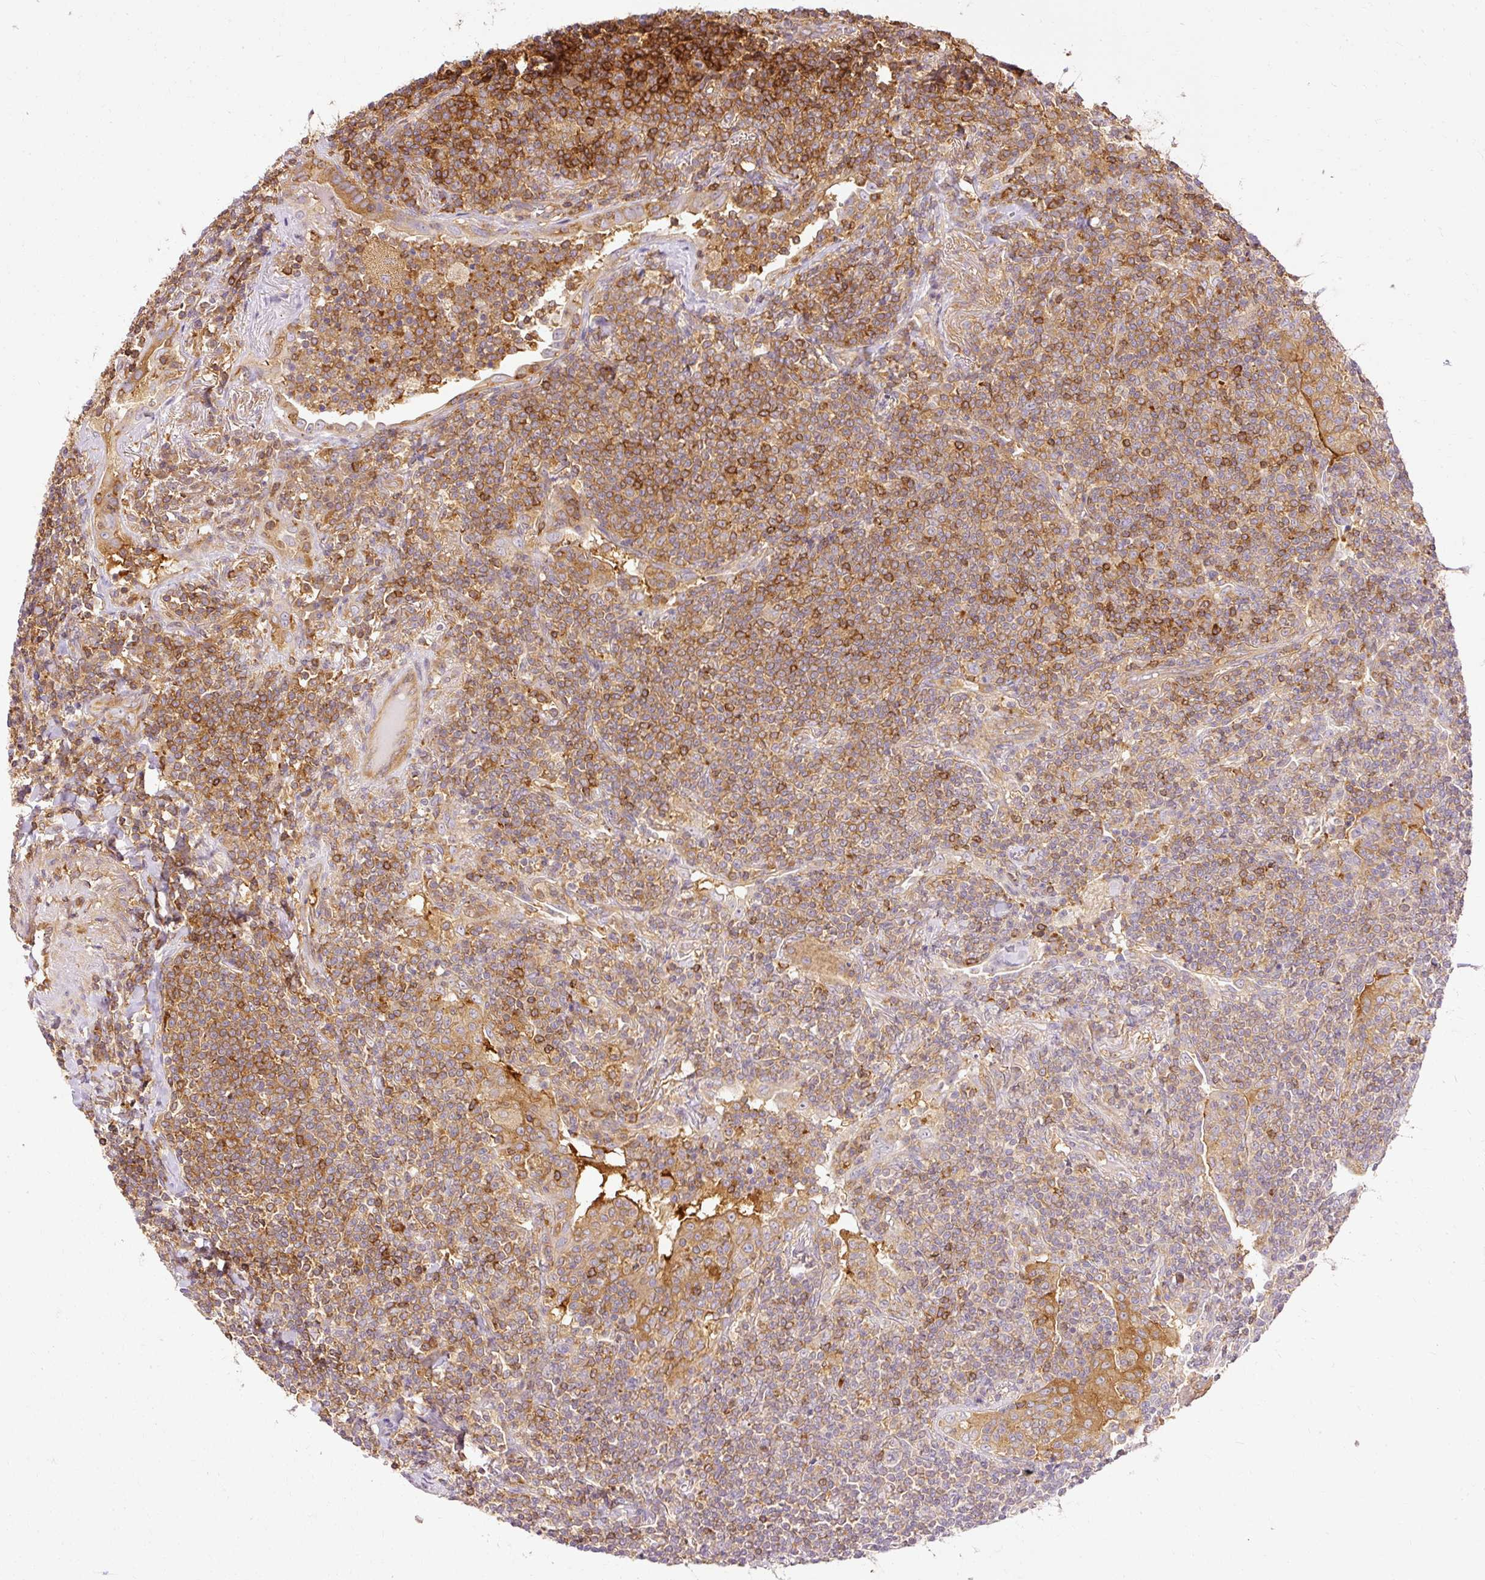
{"staining": {"intensity": "strong", "quantity": "25%-75%", "location": "cytoplasmic/membranous"}, "tissue": "lymphoma", "cell_type": "Tumor cells", "image_type": "cancer", "snomed": [{"axis": "morphology", "description": "Malignant lymphoma, non-Hodgkin's type, Low grade"}, {"axis": "topography", "description": "Lung"}], "caption": "Lymphoma stained with a brown dye demonstrates strong cytoplasmic/membranous positive positivity in about 25%-75% of tumor cells.", "gene": "ARMH3", "patient": {"sex": "female", "age": 71}}